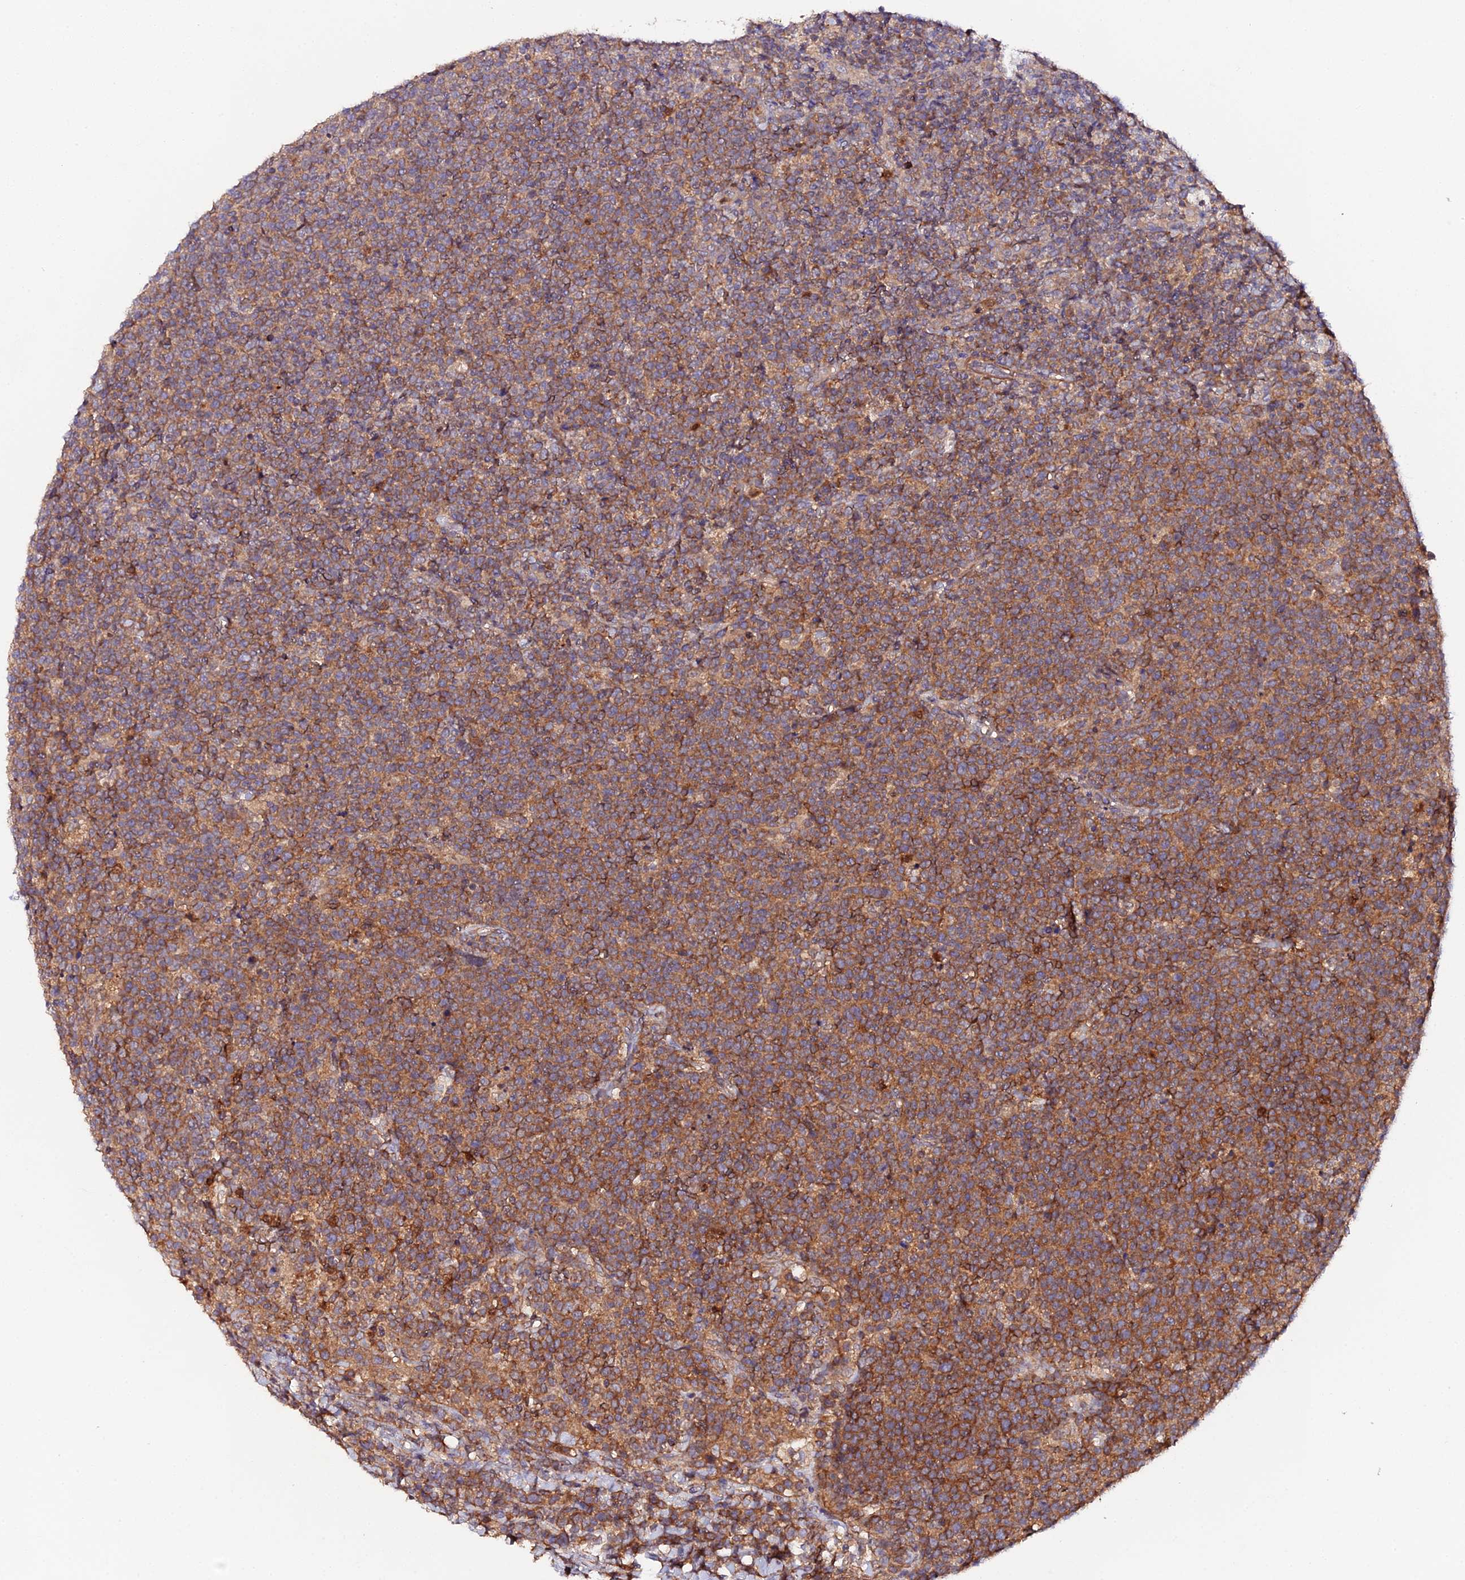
{"staining": {"intensity": "strong", "quantity": ">75%", "location": "cytoplasmic/membranous"}, "tissue": "lymphoma", "cell_type": "Tumor cells", "image_type": "cancer", "snomed": [{"axis": "morphology", "description": "Malignant lymphoma, non-Hodgkin's type, High grade"}, {"axis": "topography", "description": "Lymph node"}], "caption": "IHC photomicrograph of neoplastic tissue: malignant lymphoma, non-Hodgkin's type (high-grade) stained using immunohistochemistry shows high levels of strong protein expression localized specifically in the cytoplasmic/membranous of tumor cells, appearing as a cytoplasmic/membranous brown color.", "gene": "TRIM26", "patient": {"sex": "male", "age": 61}}